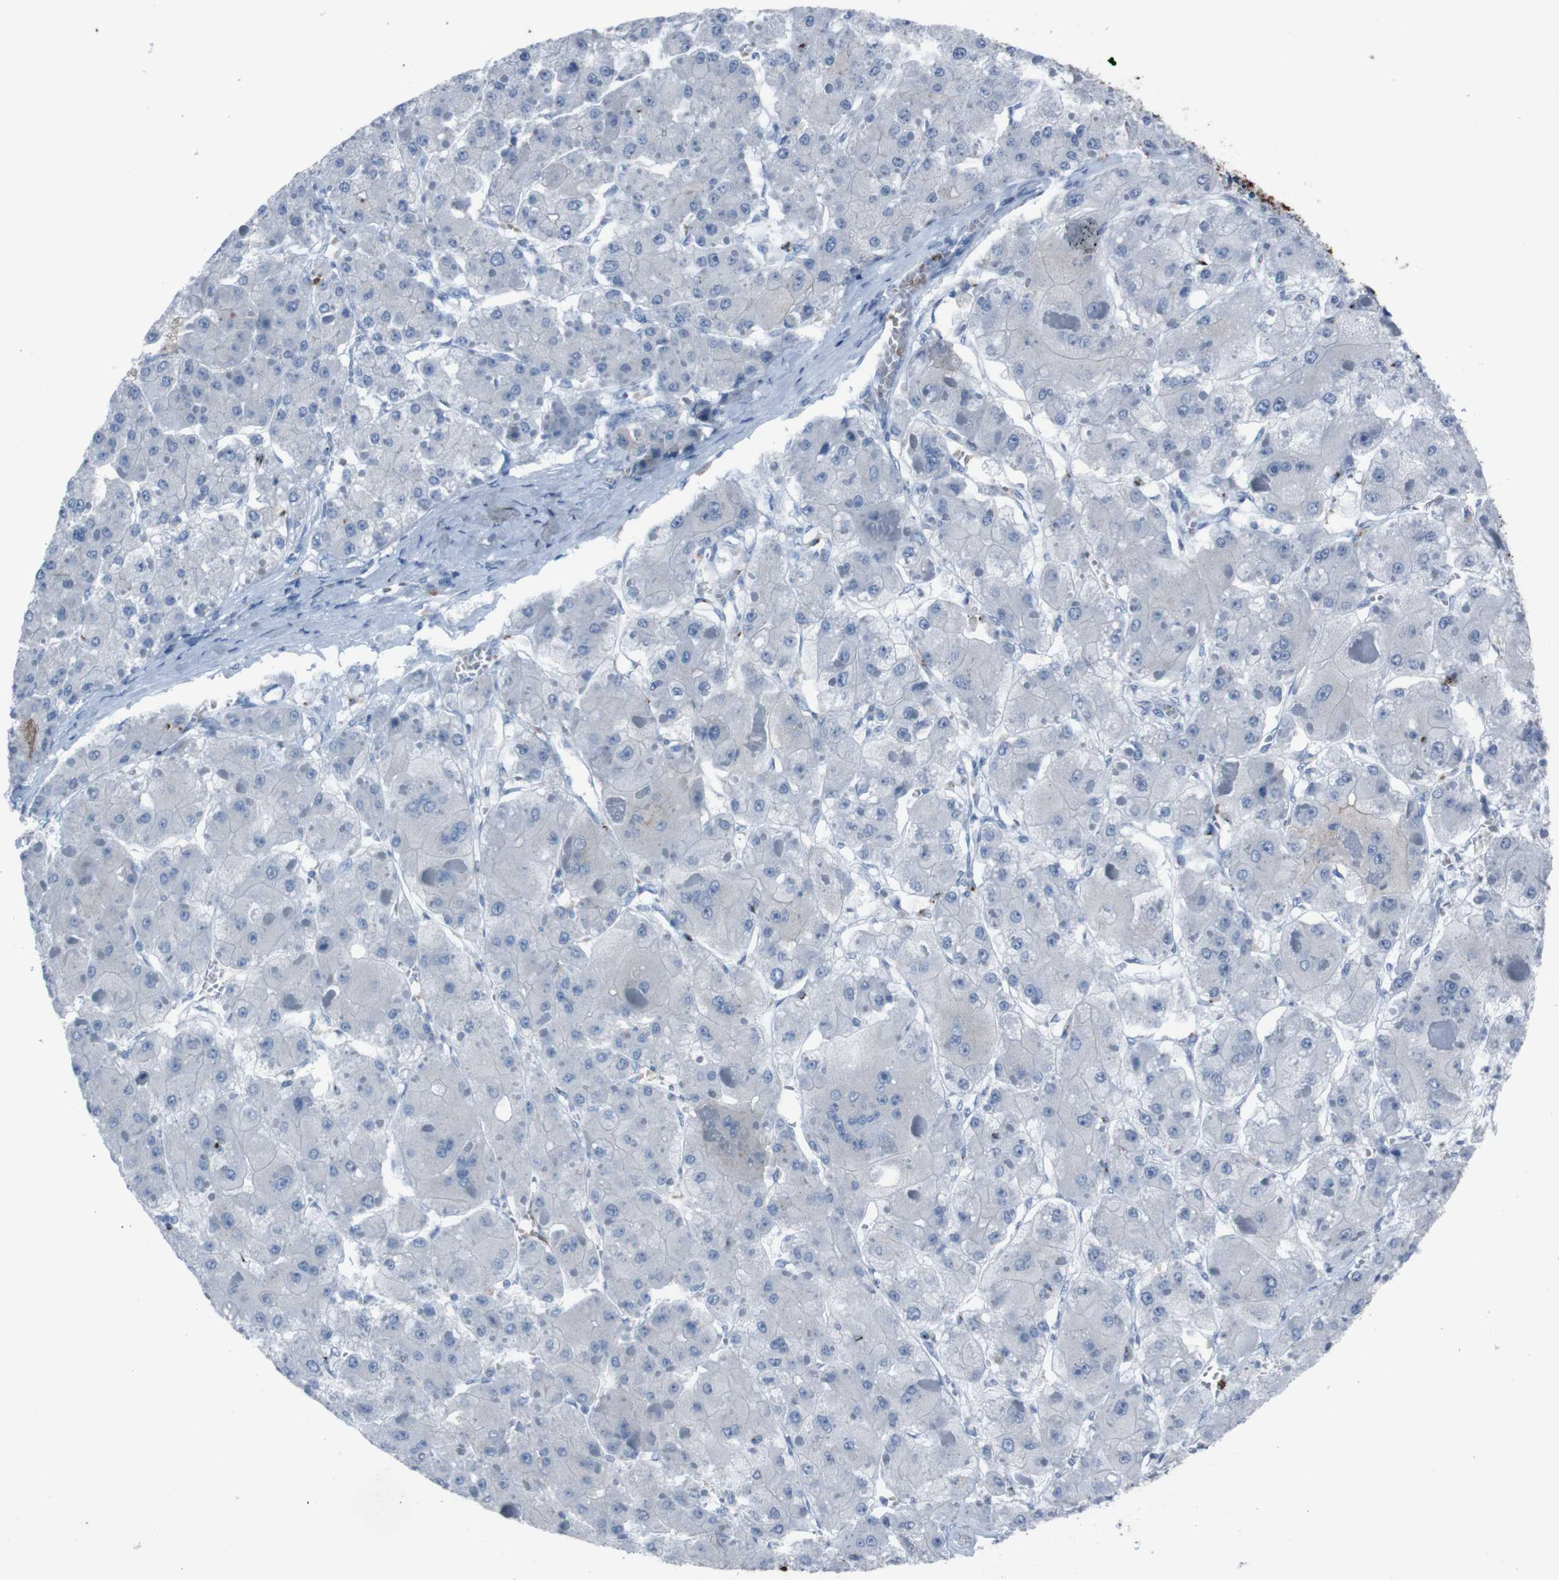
{"staining": {"intensity": "negative", "quantity": "none", "location": "none"}, "tissue": "liver cancer", "cell_type": "Tumor cells", "image_type": "cancer", "snomed": [{"axis": "morphology", "description": "Carcinoma, Hepatocellular, NOS"}, {"axis": "topography", "description": "Liver"}], "caption": "DAB (3,3'-diaminobenzidine) immunohistochemical staining of human liver cancer shows no significant positivity in tumor cells.", "gene": "ST6GAL1", "patient": {"sex": "female", "age": 73}}